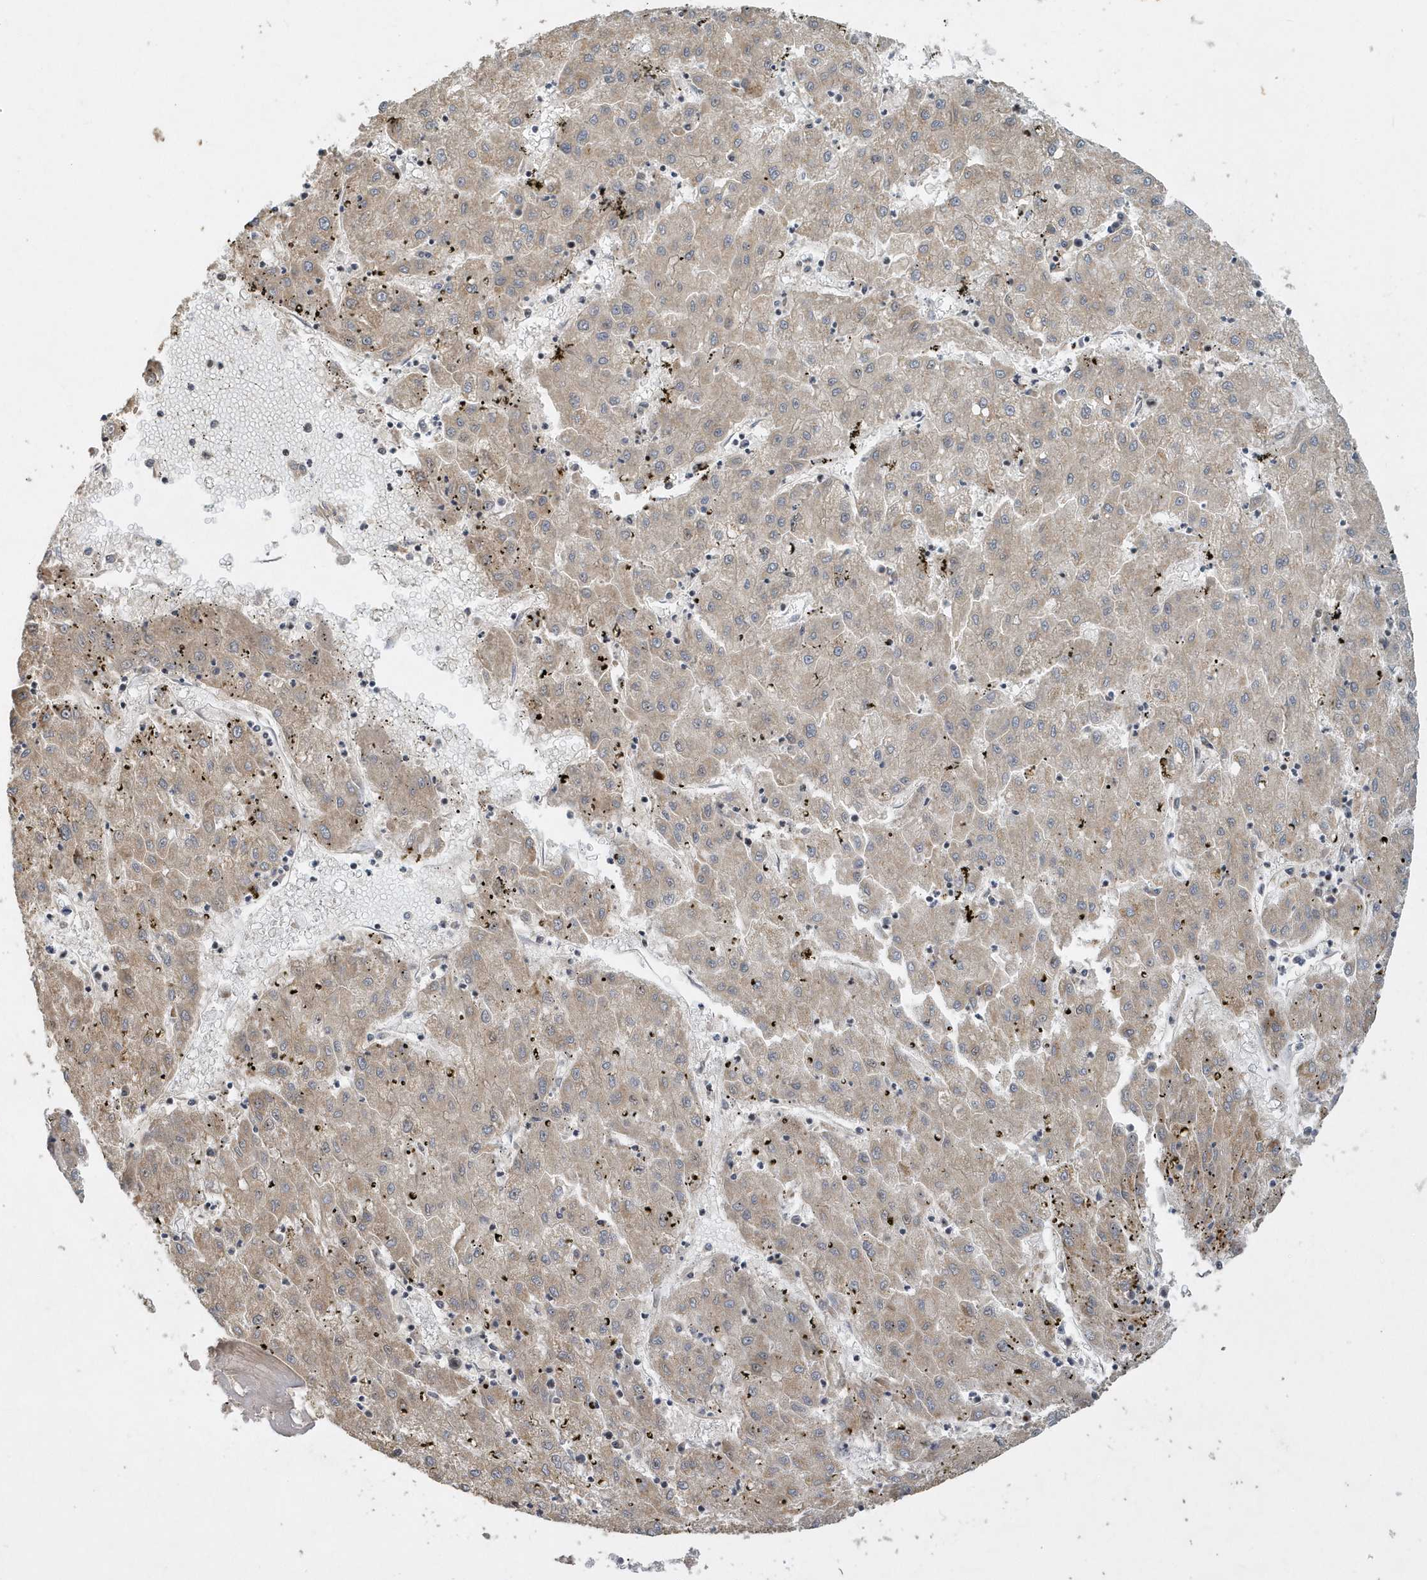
{"staining": {"intensity": "weak", "quantity": "25%-75%", "location": "cytoplasmic/membranous"}, "tissue": "liver cancer", "cell_type": "Tumor cells", "image_type": "cancer", "snomed": [{"axis": "morphology", "description": "Carcinoma, Hepatocellular, NOS"}, {"axis": "topography", "description": "Liver"}], "caption": "Liver hepatocellular carcinoma was stained to show a protein in brown. There is low levels of weak cytoplasmic/membranous expression in about 25%-75% of tumor cells.", "gene": "TRAIP", "patient": {"sex": "male", "age": 72}}